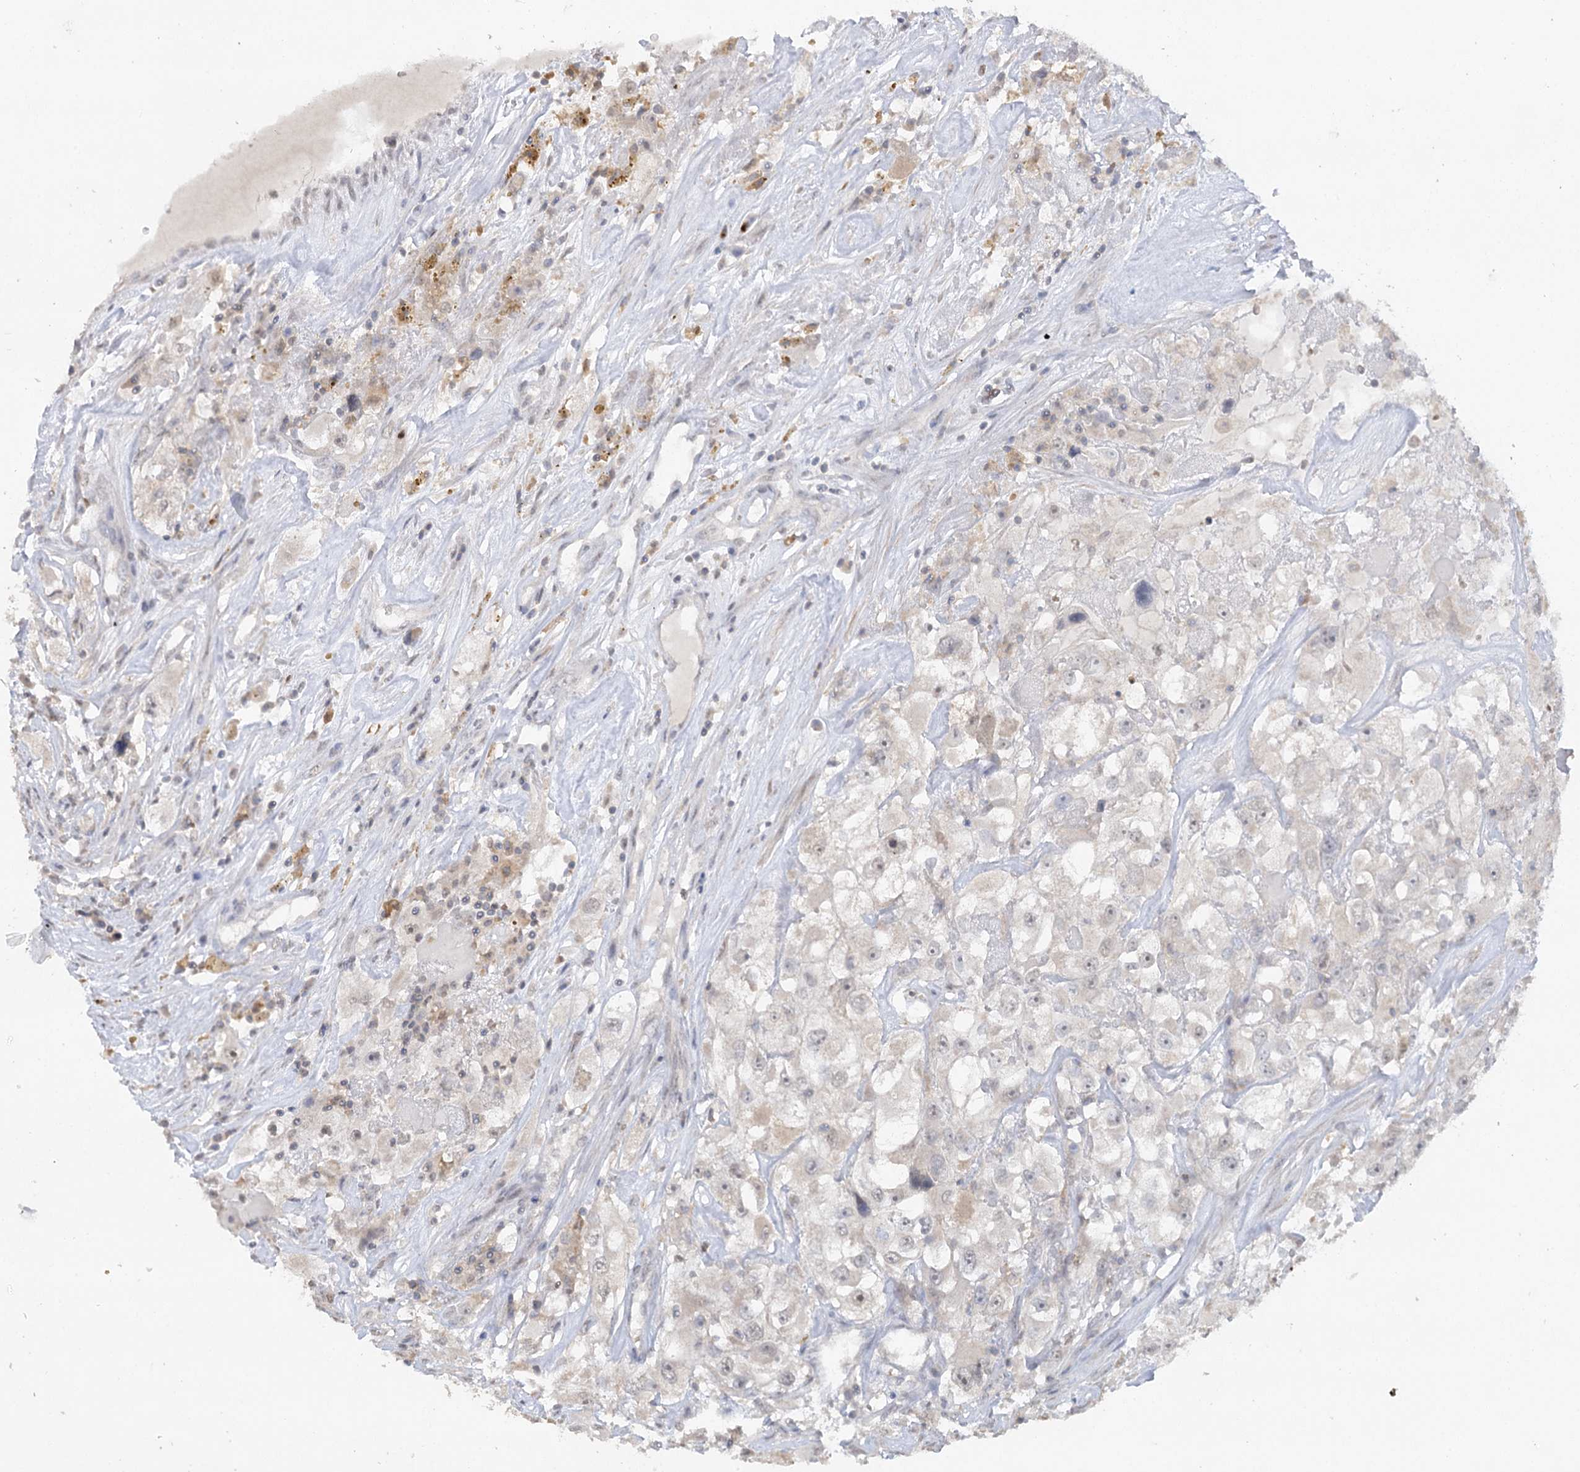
{"staining": {"intensity": "negative", "quantity": "none", "location": "none"}, "tissue": "renal cancer", "cell_type": "Tumor cells", "image_type": "cancer", "snomed": [{"axis": "morphology", "description": "Adenocarcinoma, NOS"}, {"axis": "topography", "description": "Kidney"}], "caption": "Tumor cells show no significant positivity in renal cancer (adenocarcinoma).", "gene": "TRAF3IP1", "patient": {"sex": "female", "age": 52}}